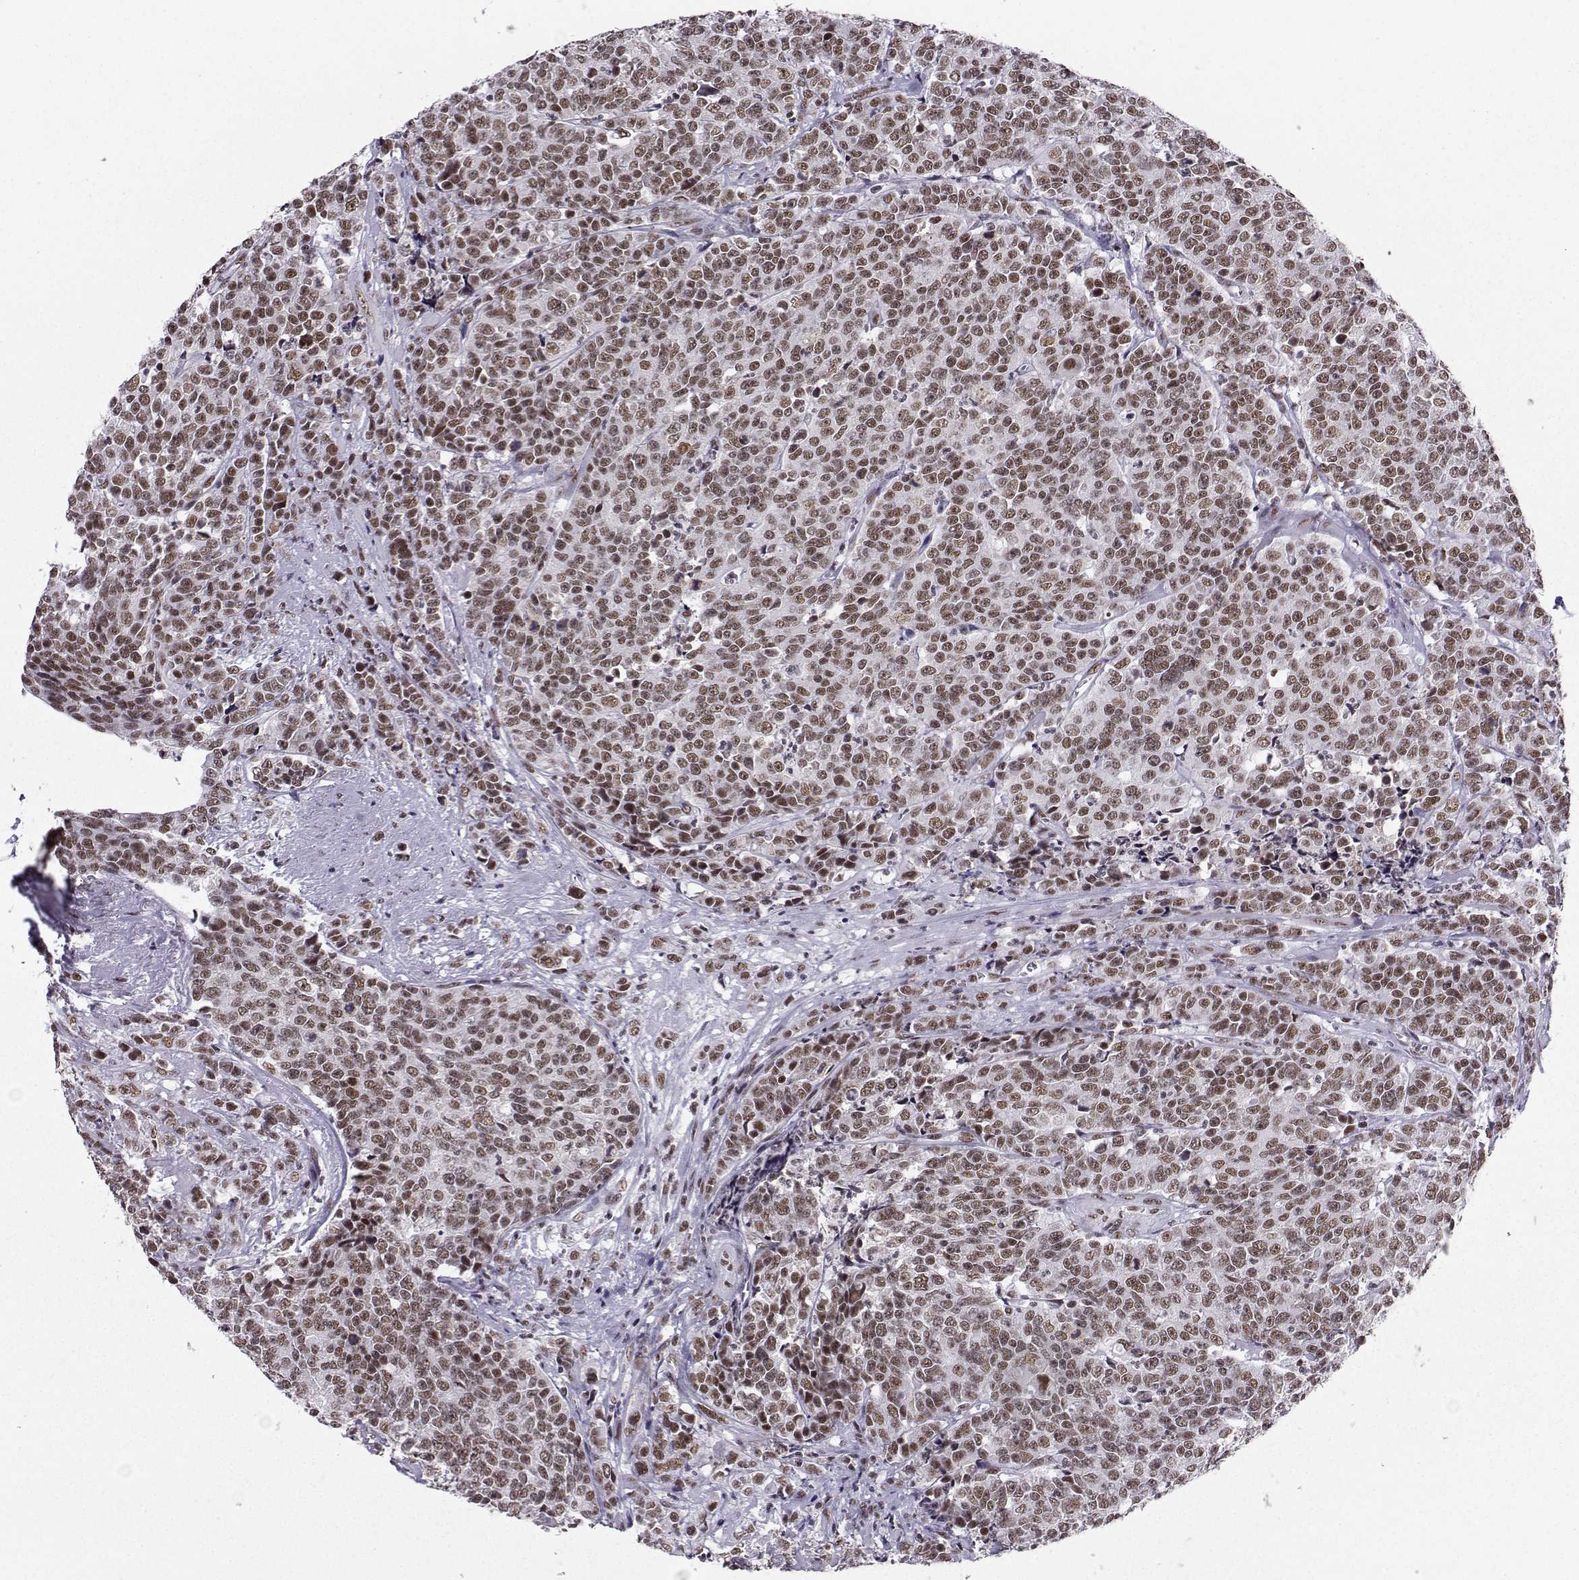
{"staining": {"intensity": "moderate", "quantity": ">75%", "location": "nuclear"}, "tissue": "prostate cancer", "cell_type": "Tumor cells", "image_type": "cancer", "snomed": [{"axis": "morphology", "description": "Adenocarcinoma, NOS"}, {"axis": "topography", "description": "Prostate"}], "caption": "Prostate cancer stained for a protein demonstrates moderate nuclear positivity in tumor cells. (DAB IHC with brightfield microscopy, high magnification).", "gene": "SNRPB2", "patient": {"sex": "male", "age": 67}}